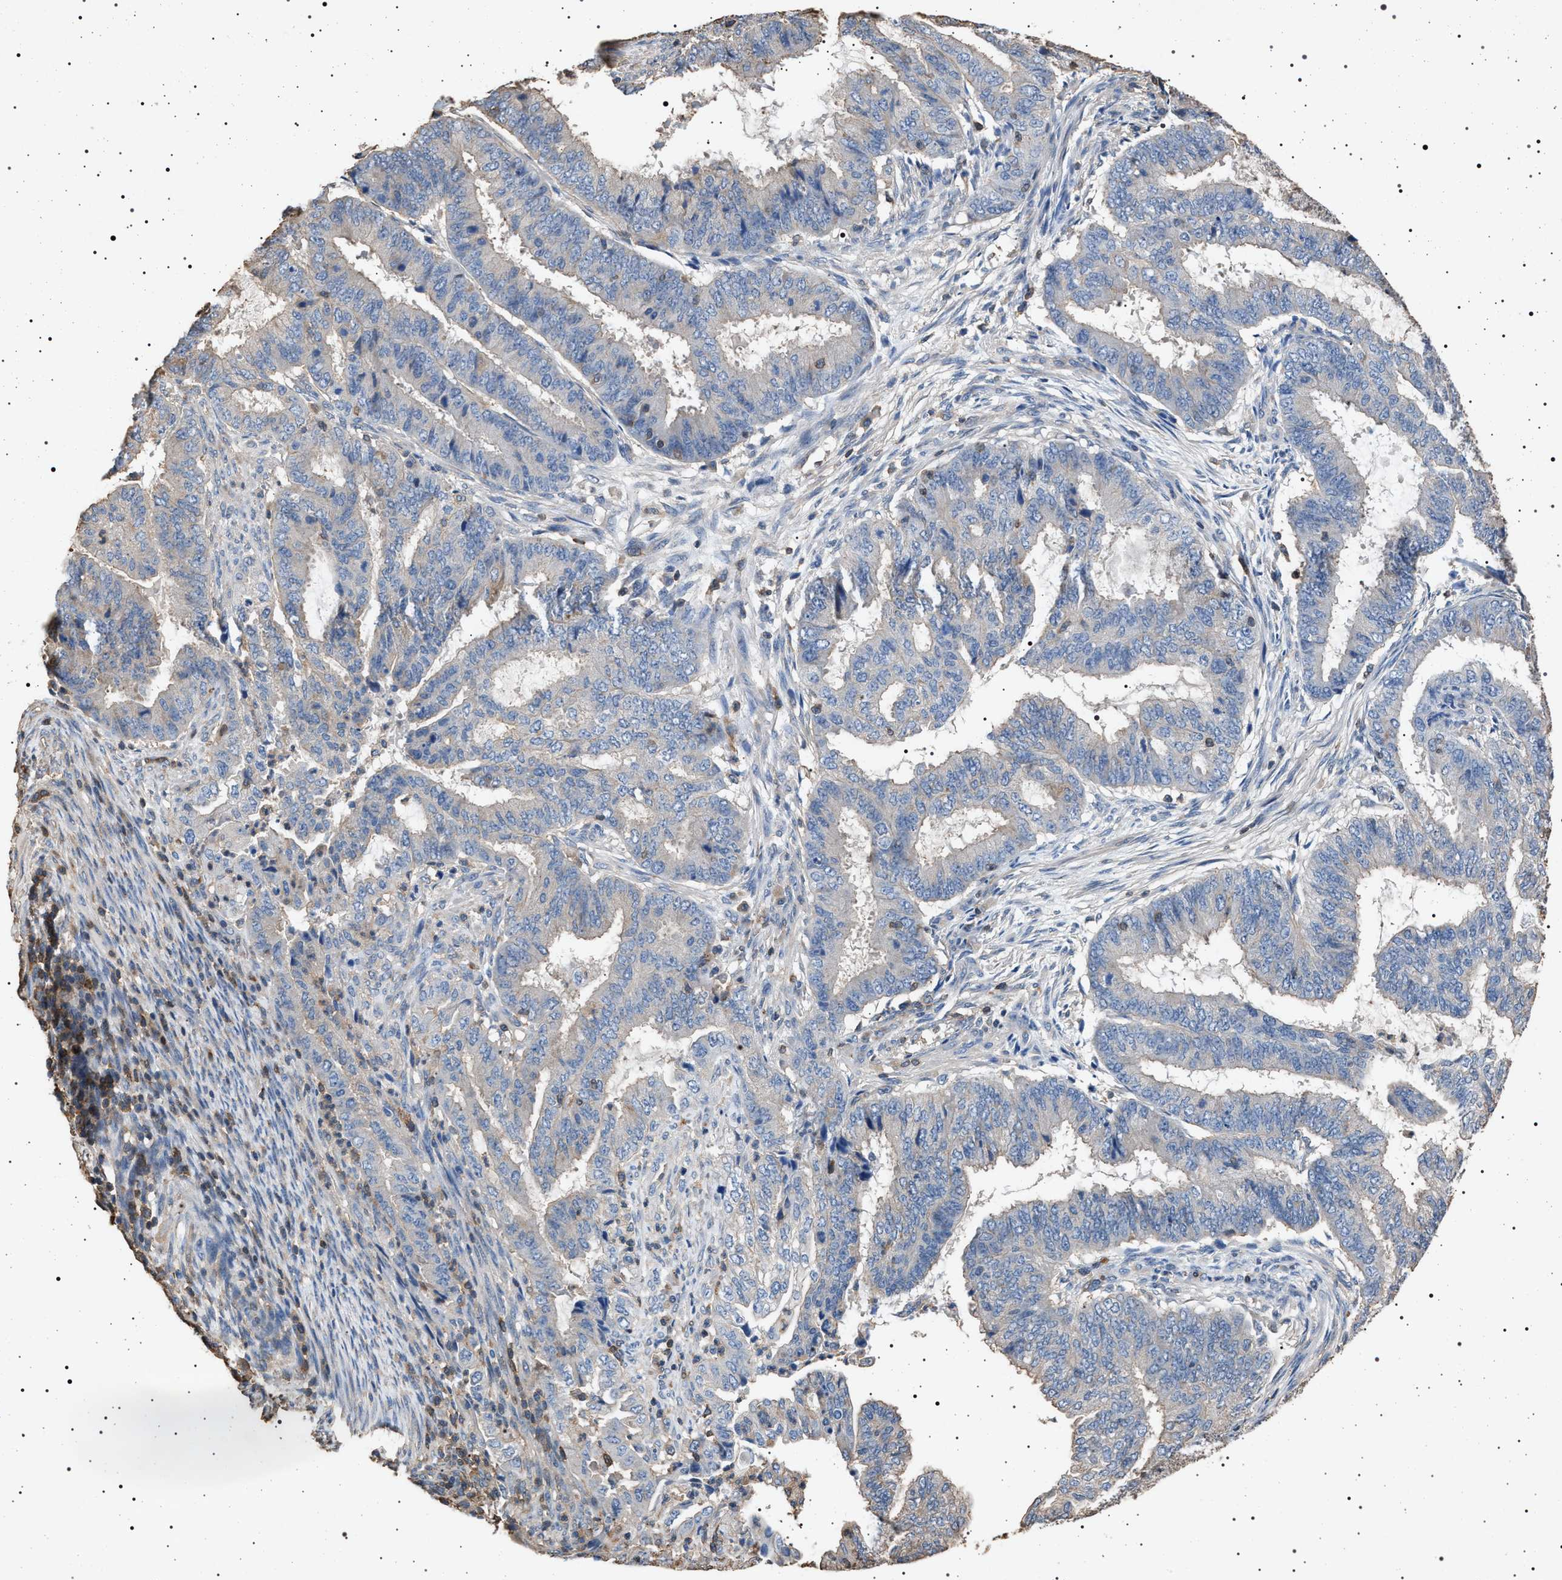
{"staining": {"intensity": "negative", "quantity": "none", "location": "none"}, "tissue": "endometrial cancer", "cell_type": "Tumor cells", "image_type": "cancer", "snomed": [{"axis": "morphology", "description": "Adenocarcinoma, NOS"}, {"axis": "topography", "description": "Endometrium"}], "caption": "Endometrial cancer stained for a protein using IHC exhibits no expression tumor cells.", "gene": "SMAP2", "patient": {"sex": "female", "age": 51}}